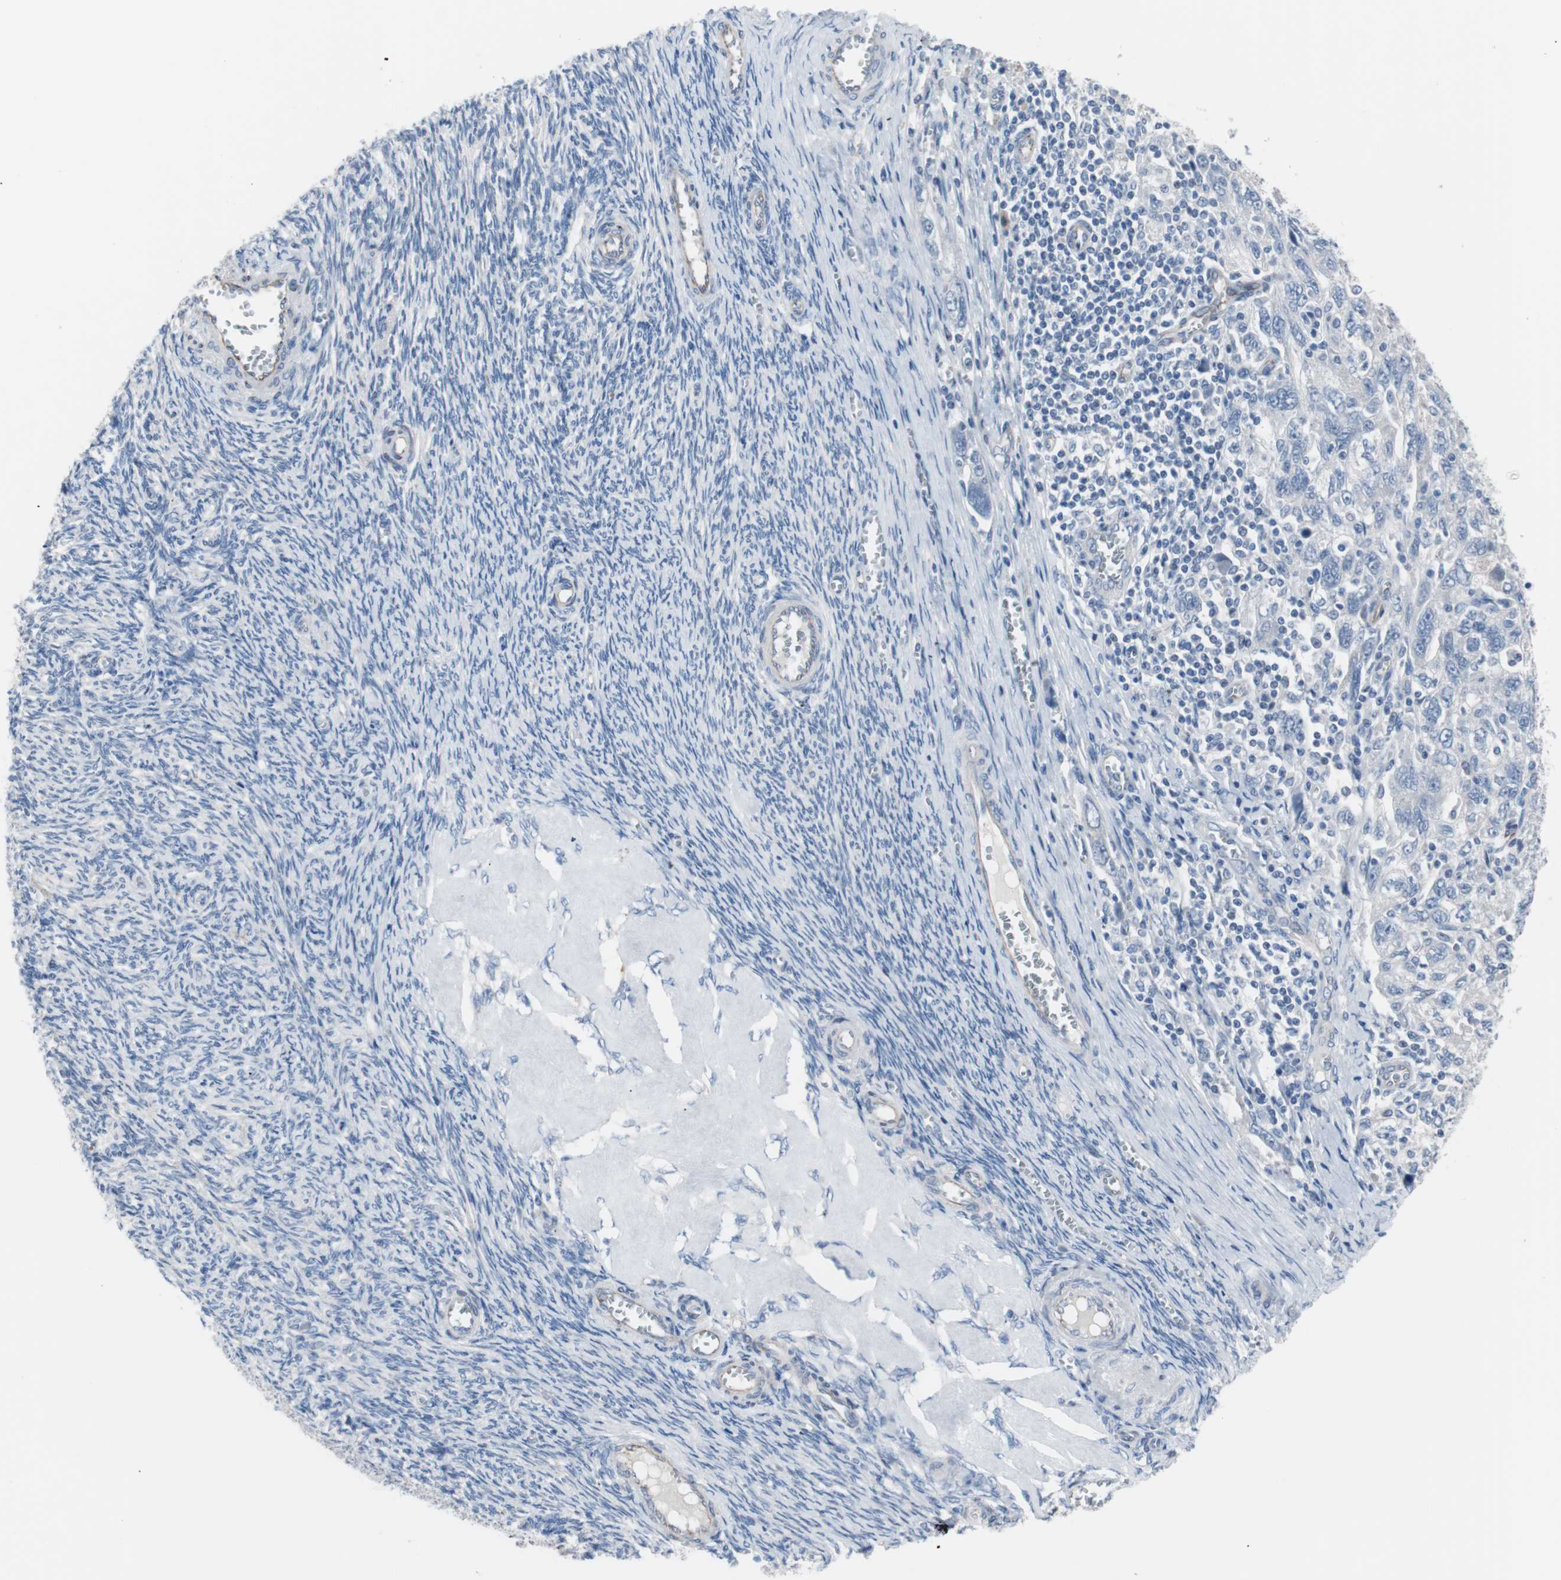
{"staining": {"intensity": "negative", "quantity": "none", "location": "none"}, "tissue": "ovarian cancer", "cell_type": "Tumor cells", "image_type": "cancer", "snomed": [{"axis": "morphology", "description": "Carcinoma, NOS"}, {"axis": "morphology", "description": "Cystadenocarcinoma, serous, NOS"}, {"axis": "topography", "description": "Ovary"}], "caption": "DAB immunohistochemical staining of serous cystadenocarcinoma (ovarian) exhibits no significant positivity in tumor cells. (DAB IHC with hematoxylin counter stain).", "gene": "ULBP1", "patient": {"sex": "female", "age": 69}}